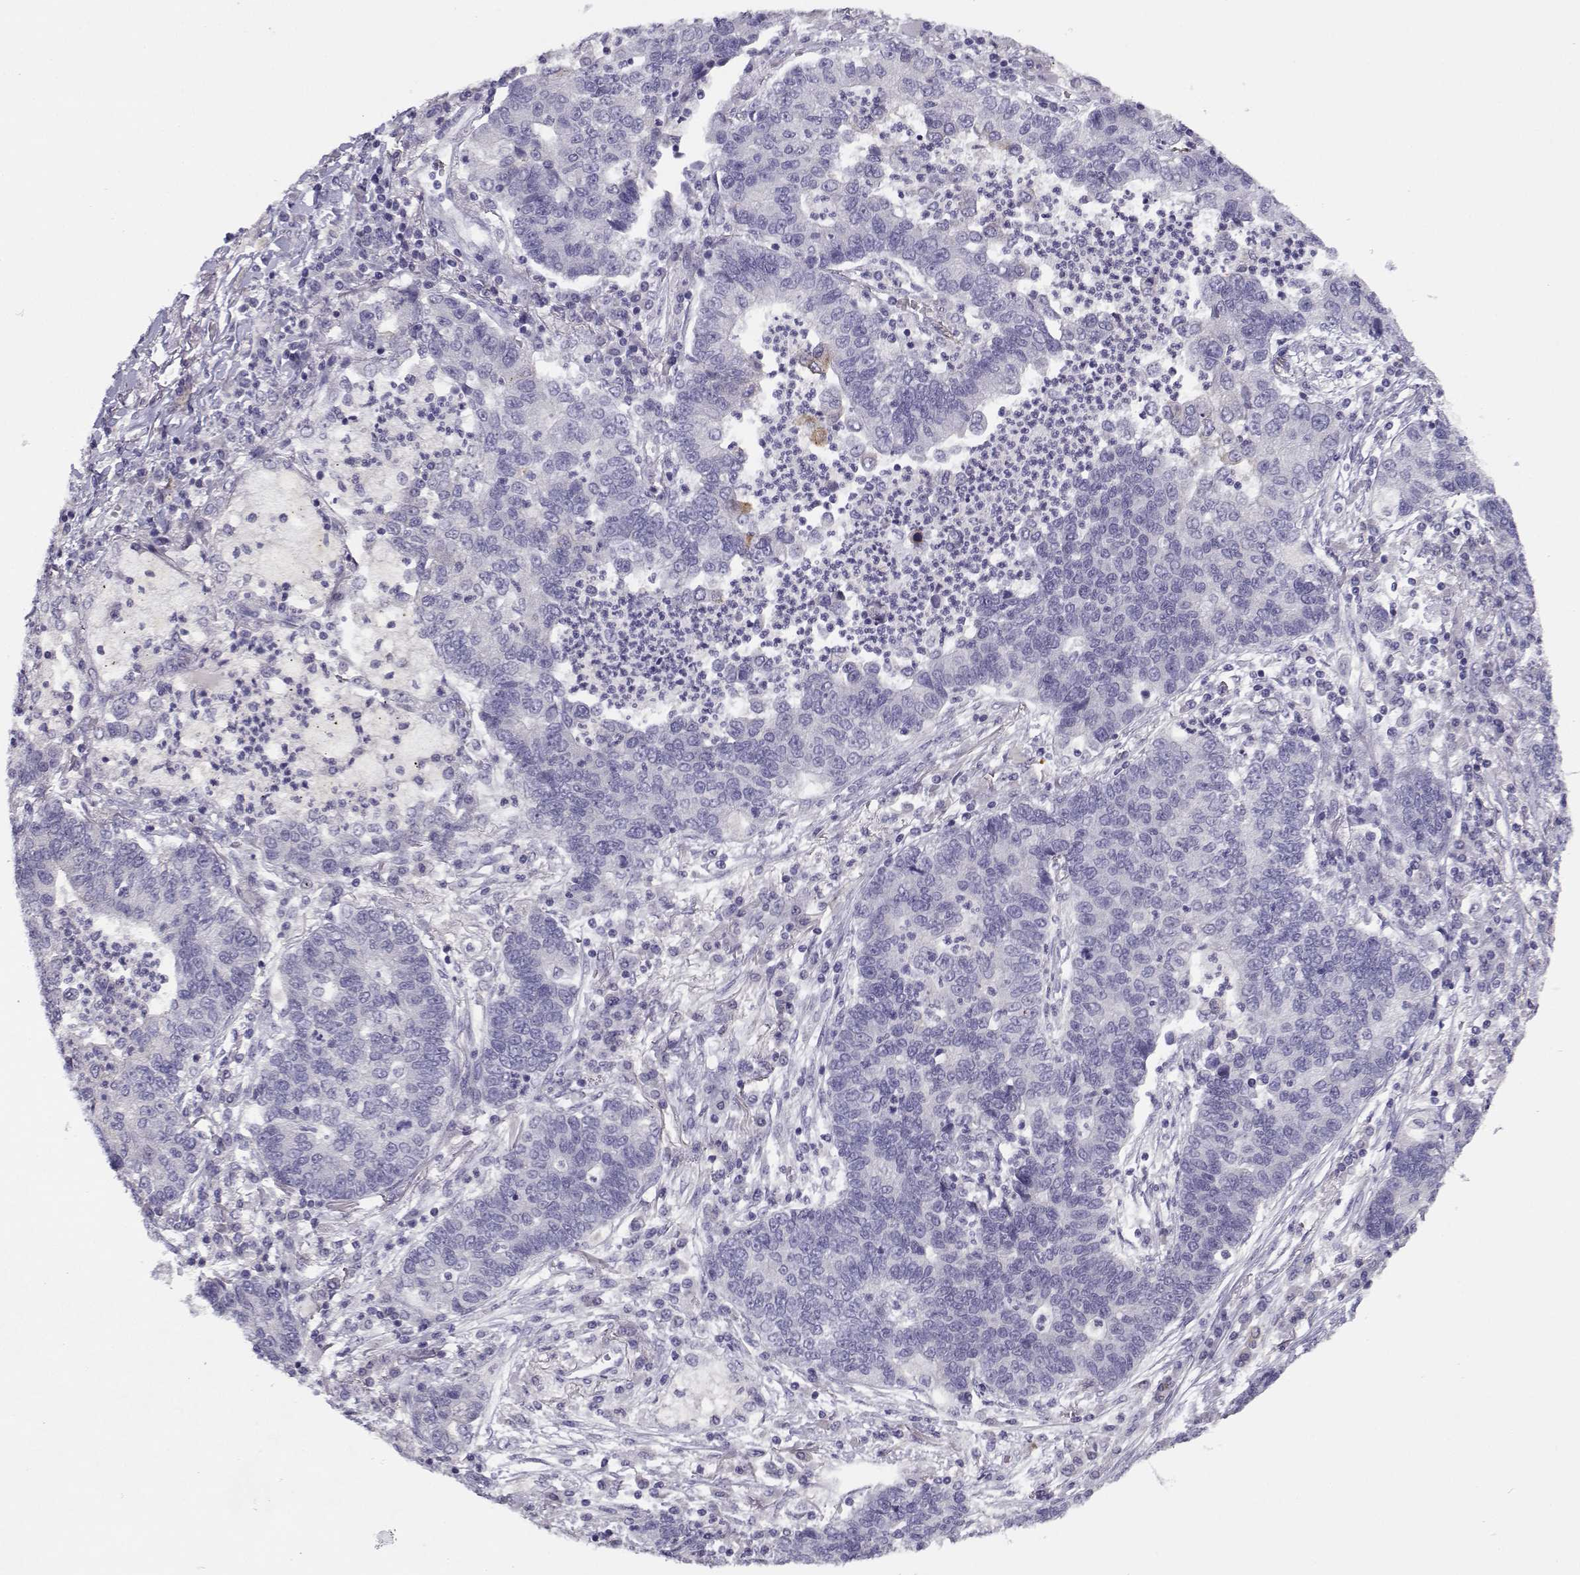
{"staining": {"intensity": "negative", "quantity": "none", "location": "none"}, "tissue": "lung cancer", "cell_type": "Tumor cells", "image_type": "cancer", "snomed": [{"axis": "morphology", "description": "Adenocarcinoma, NOS"}, {"axis": "topography", "description": "Lung"}], "caption": "This is a image of immunohistochemistry staining of lung cancer, which shows no positivity in tumor cells.", "gene": "CFAP77", "patient": {"sex": "female", "age": 57}}